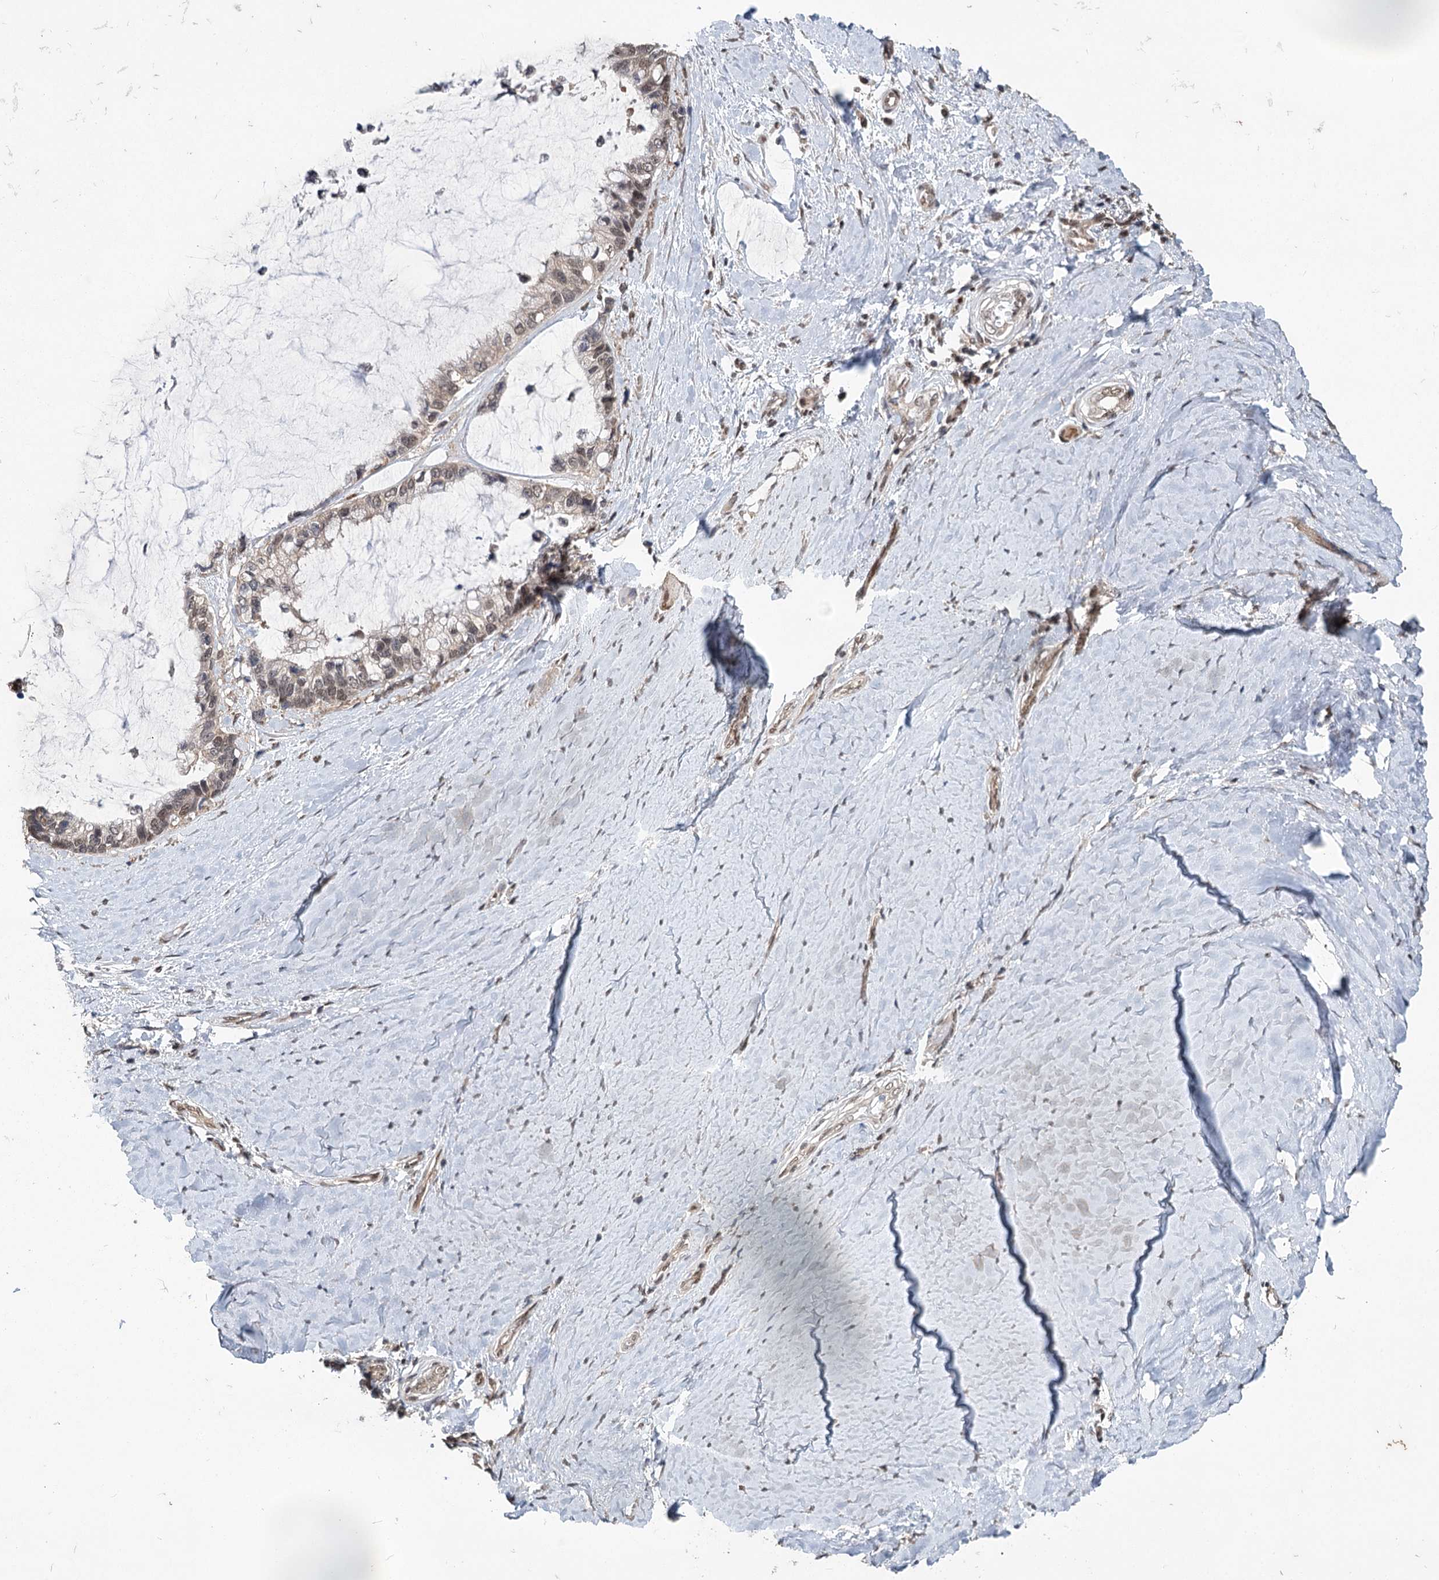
{"staining": {"intensity": "weak", "quantity": ">75%", "location": "nuclear"}, "tissue": "ovarian cancer", "cell_type": "Tumor cells", "image_type": "cancer", "snomed": [{"axis": "morphology", "description": "Cystadenocarcinoma, mucinous, NOS"}, {"axis": "topography", "description": "Ovary"}], "caption": "Immunohistochemical staining of human ovarian mucinous cystadenocarcinoma reveals low levels of weak nuclear protein staining in about >75% of tumor cells.", "gene": "MYG1", "patient": {"sex": "female", "age": 39}}